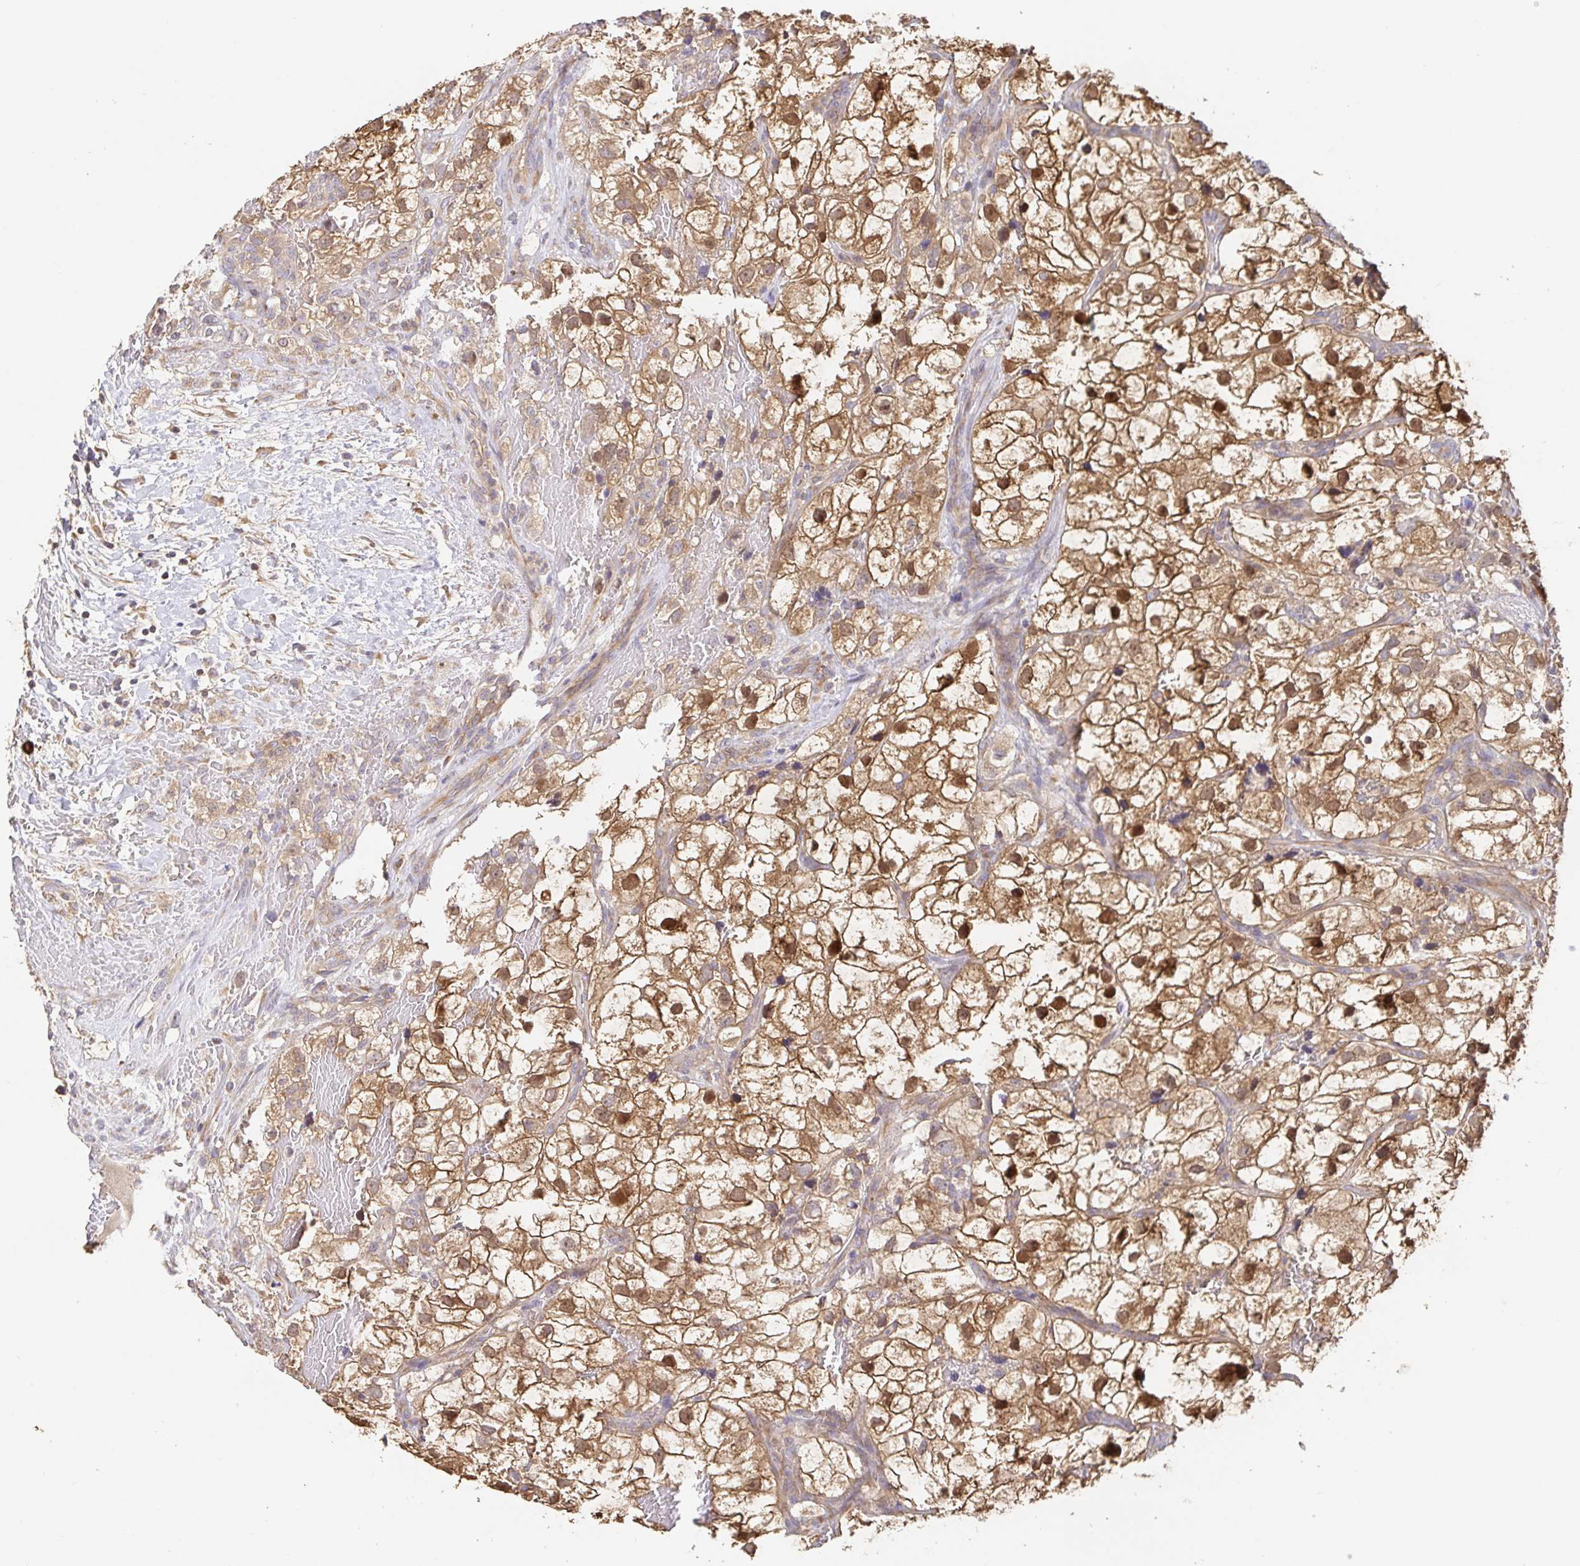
{"staining": {"intensity": "moderate", "quantity": ">75%", "location": "cytoplasmic/membranous,nuclear"}, "tissue": "renal cancer", "cell_type": "Tumor cells", "image_type": "cancer", "snomed": [{"axis": "morphology", "description": "Adenocarcinoma, NOS"}, {"axis": "topography", "description": "Kidney"}], "caption": "Renal cancer stained with a brown dye exhibits moderate cytoplasmic/membranous and nuclear positive staining in about >75% of tumor cells.", "gene": "HAGH", "patient": {"sex": "male", "age": 59}}